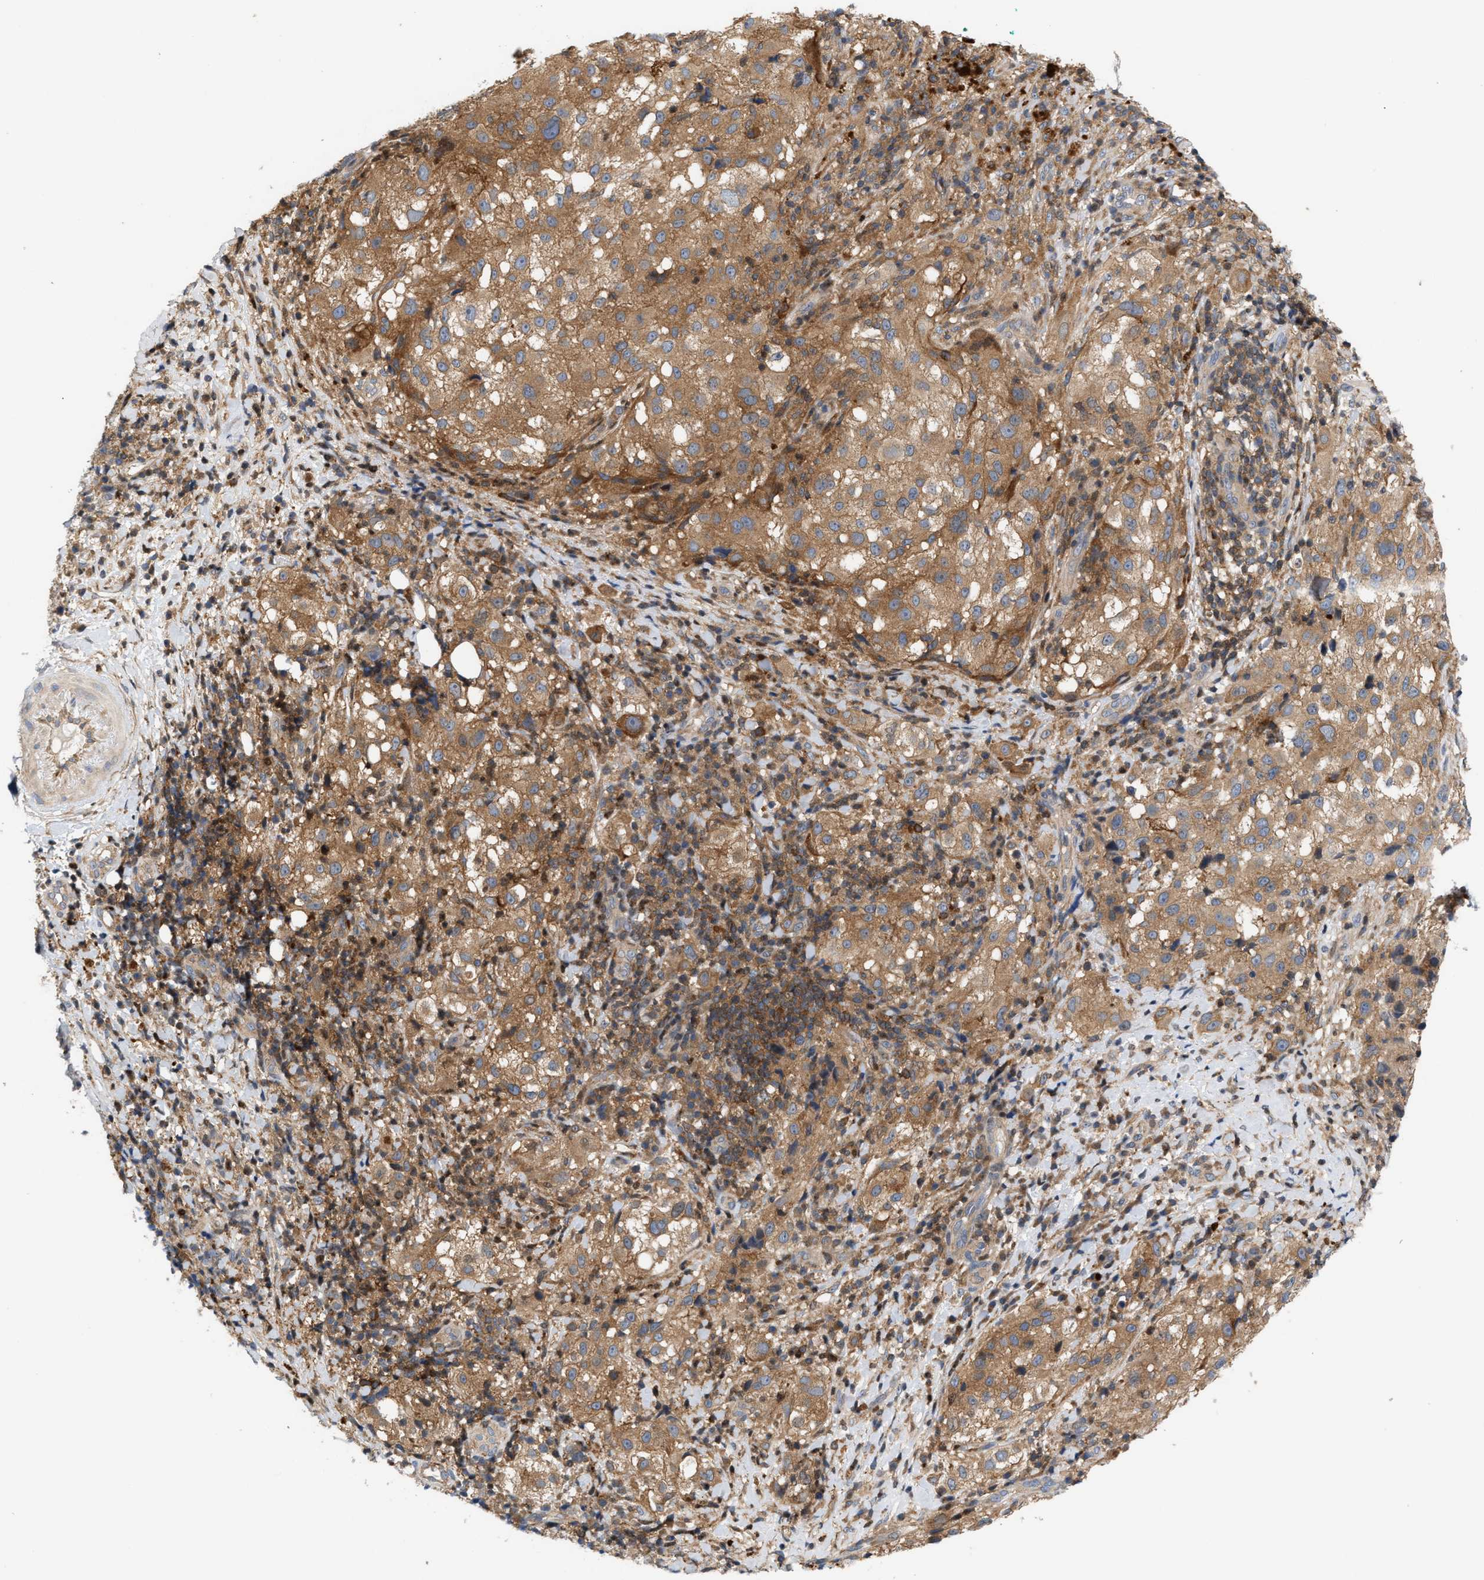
{"staining": {"intensity": "moderate", "quantity": ">75%", "location": "cytoplasmic/membranous"}, "tissue": "melanoma", "cell_type": "Tumor cells", "image_type": "cancer", "snomed": [{"axis": "morphology", "description": "Necrosis, NOS"}, {"axis": "morphology", "description": "Malignant melanoma, NOS"}, {"axis": "topography", "description": "Skin"}], "caption": "The immunohistochemical stain labels moderate cytoplasmic/membranous positivity in tumor cells of malignant melanoma tissue.", "gene": "DBNL", "patient": {"sex": "female", "age": 87}}